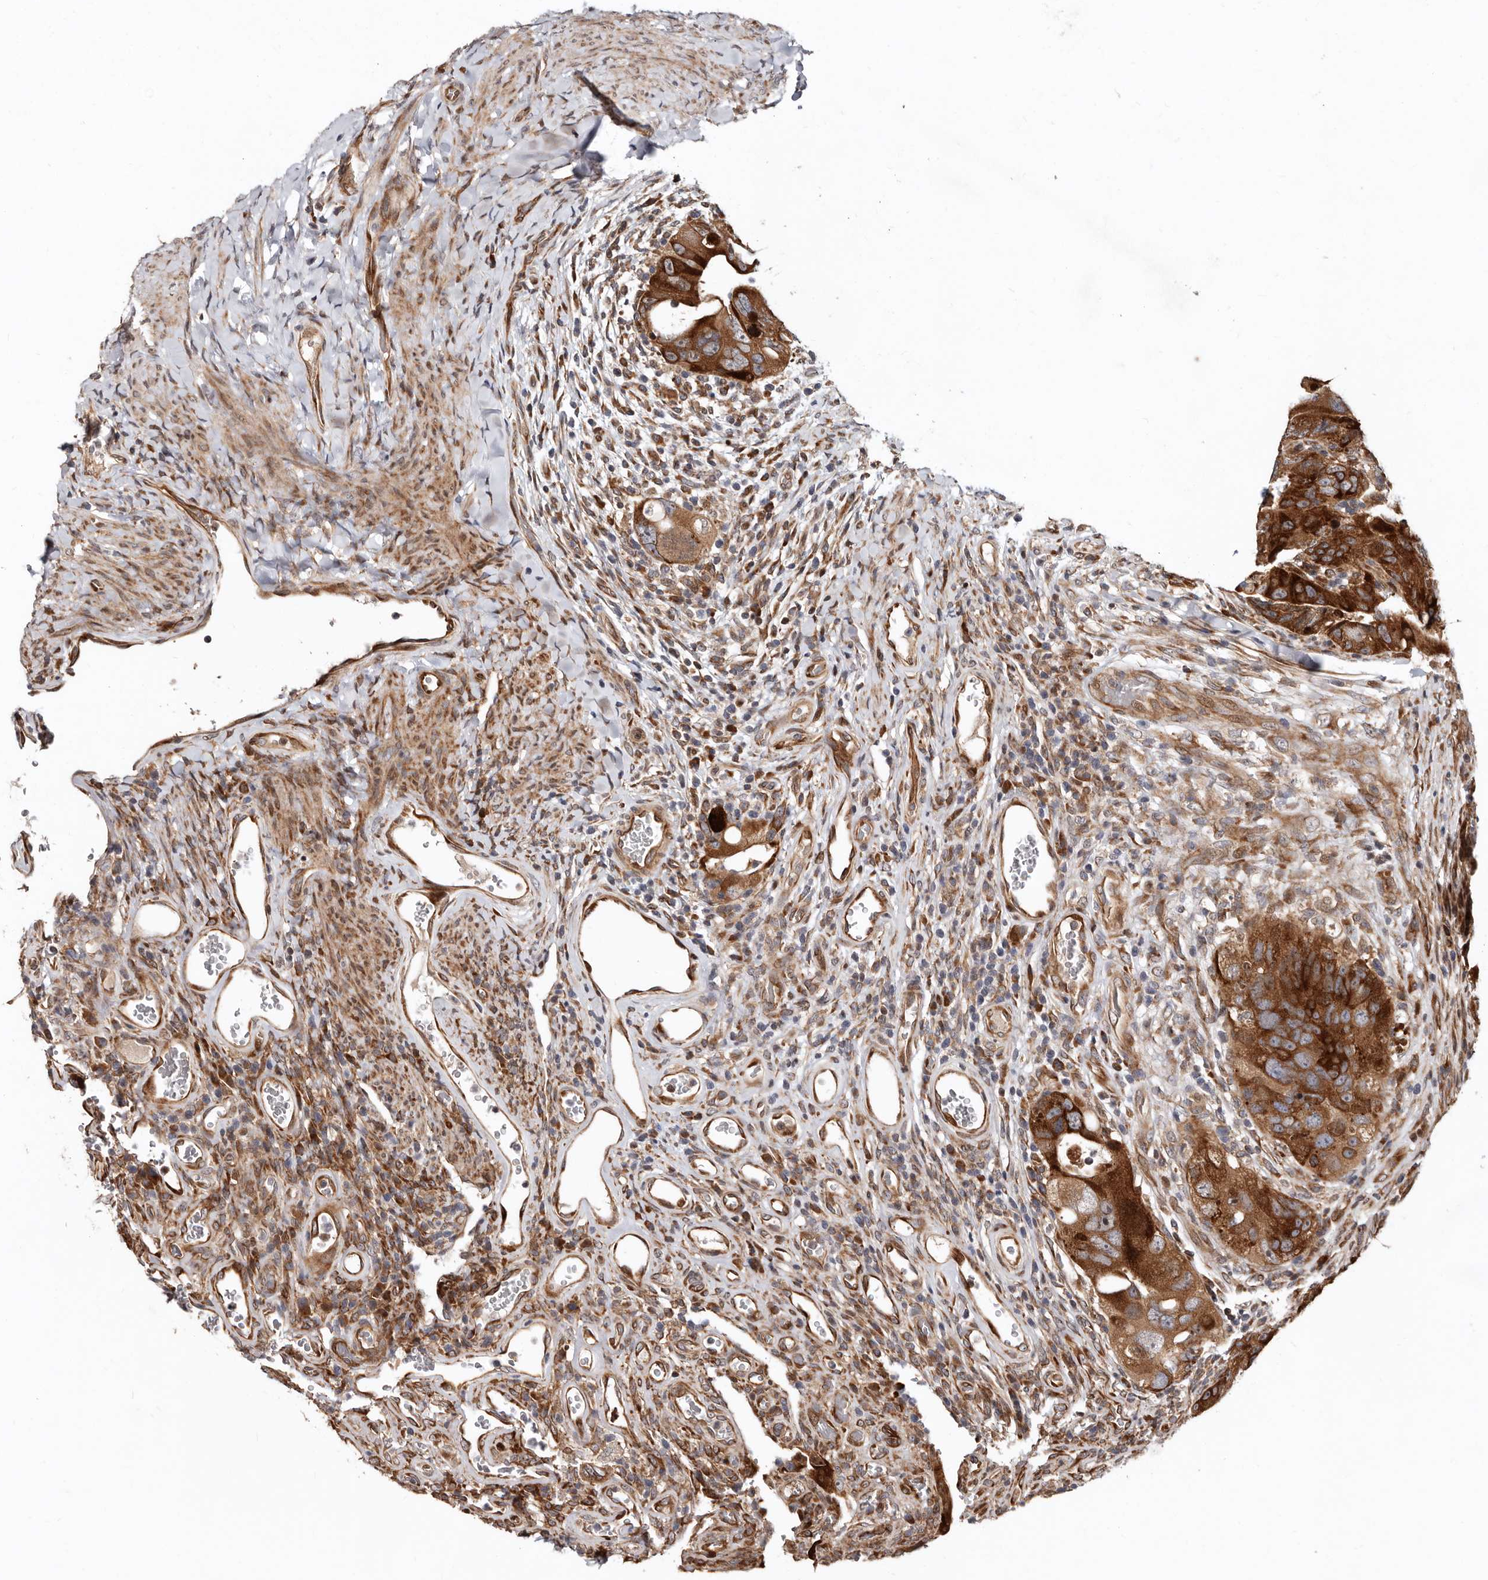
{"staining": {"intensity": "strong", "quantity": ">75%", "location": "cytoplasmic/membranous"}, "tissue": "colorectal cancer", "cell_type": "Tumor cells", "image_type": "cancer", "snomed": [{"axis": "morphology", "description": "Adenocarcinoma, NOS"}, {"axis": "topography", "description": "Rectum"}], "caption": "Human colorectal cancer (adenocarcinoma) stained with a protein marker exhibits strong staining in tumor cells.", "gene": "WEE2", "patient": {"sex": "male", "age": 59}}